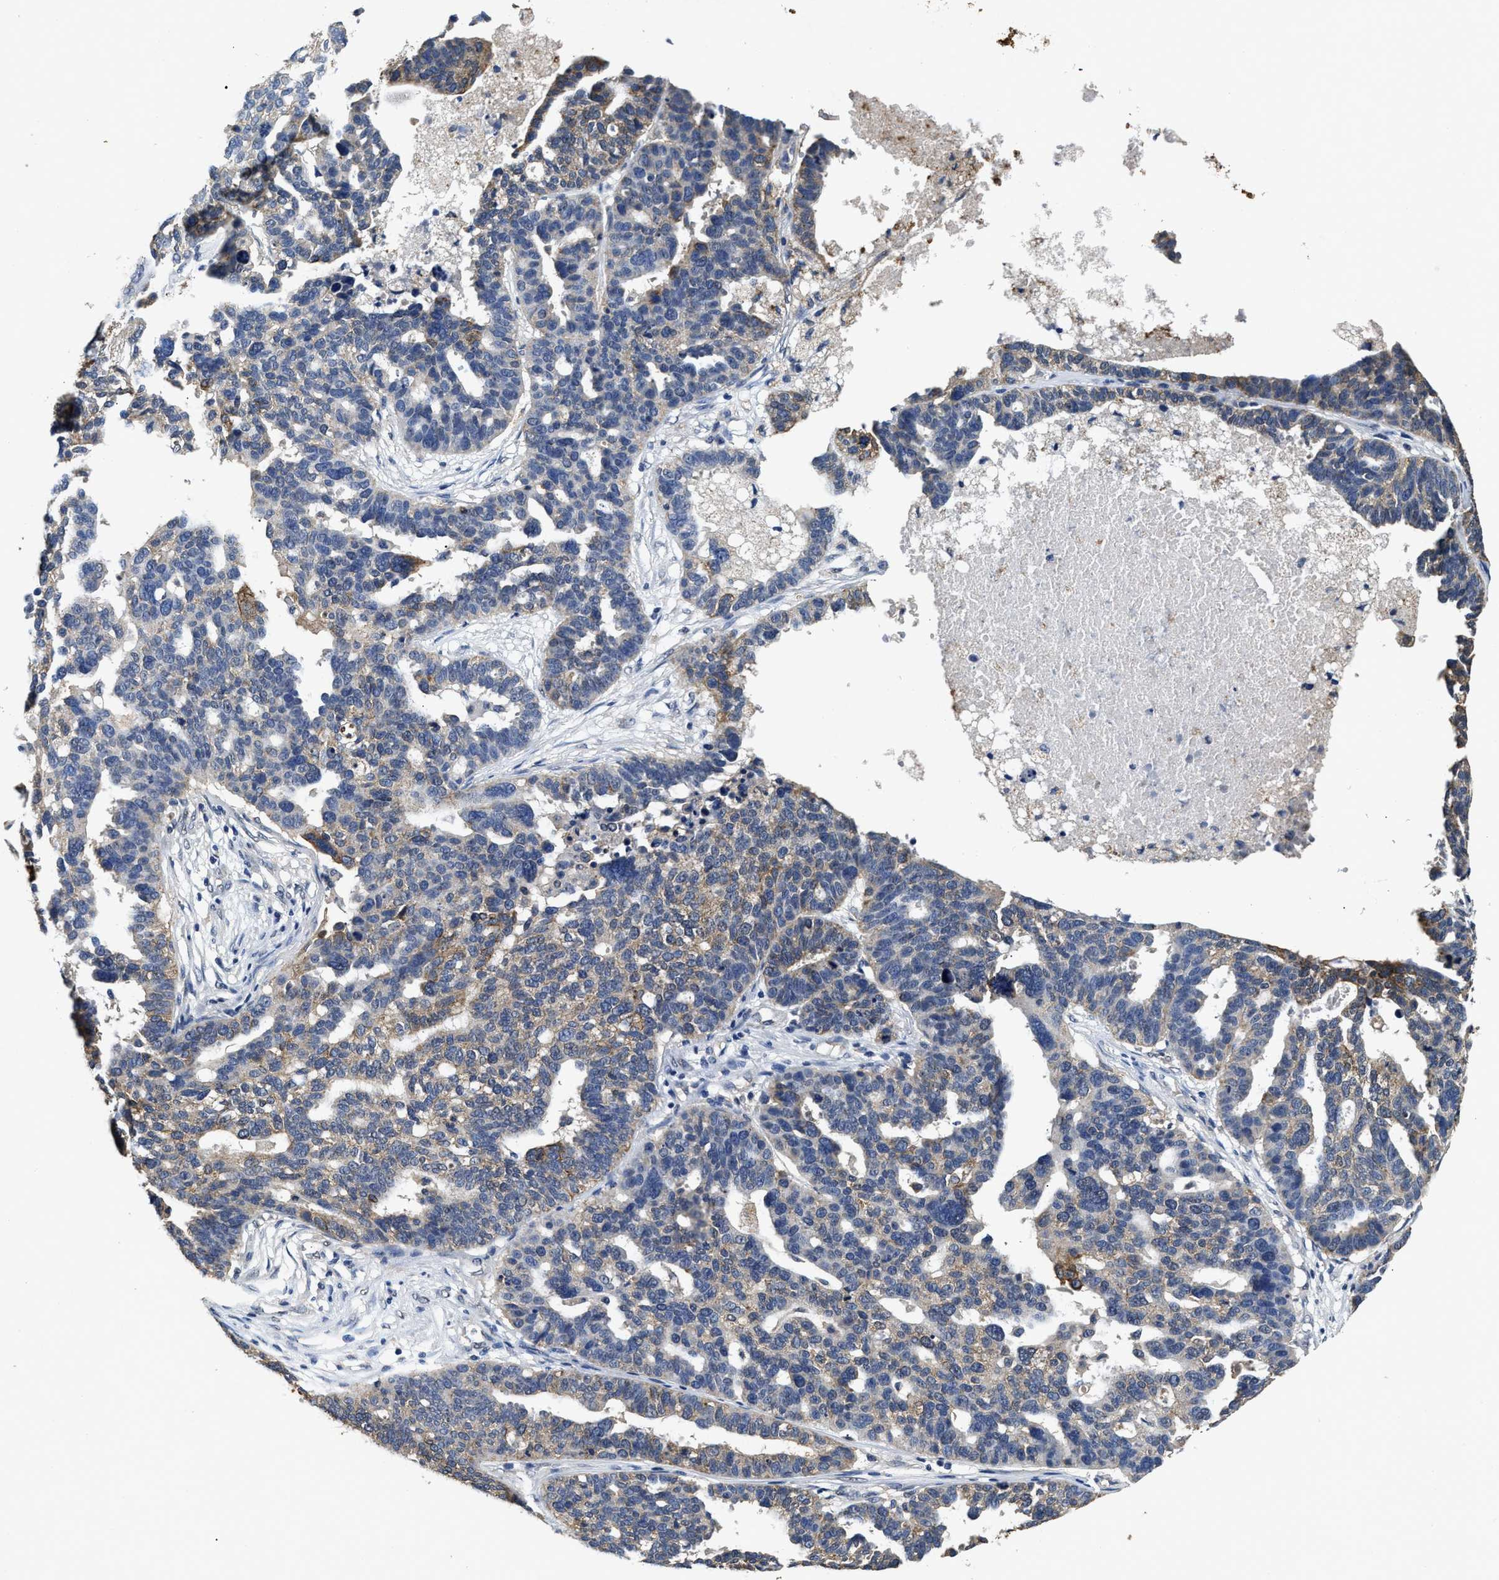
{"staining": {"intensity": "moderate", "quantity": "<25%", "location": "cytoplasmic/membranous"}, "tissue": "ovarian cancer", "cell_type": "Tumor cells", "image_type": "cancer", "snomed": [{"axis": "morphology", "description": "Cystadenocarcinoma, serous, NOS"}, {"axis": "topography", "description": "Ovary"}], "caption": "Human serous cystadenocarcinoma (ovarian) stained for a protein (brown) demonstrates moderate cytoplasmic/membranous positive expression in about <25% of tumor cells.", "gene": "CTNNA1", "patient": {"sex": "female", "age": 59}}